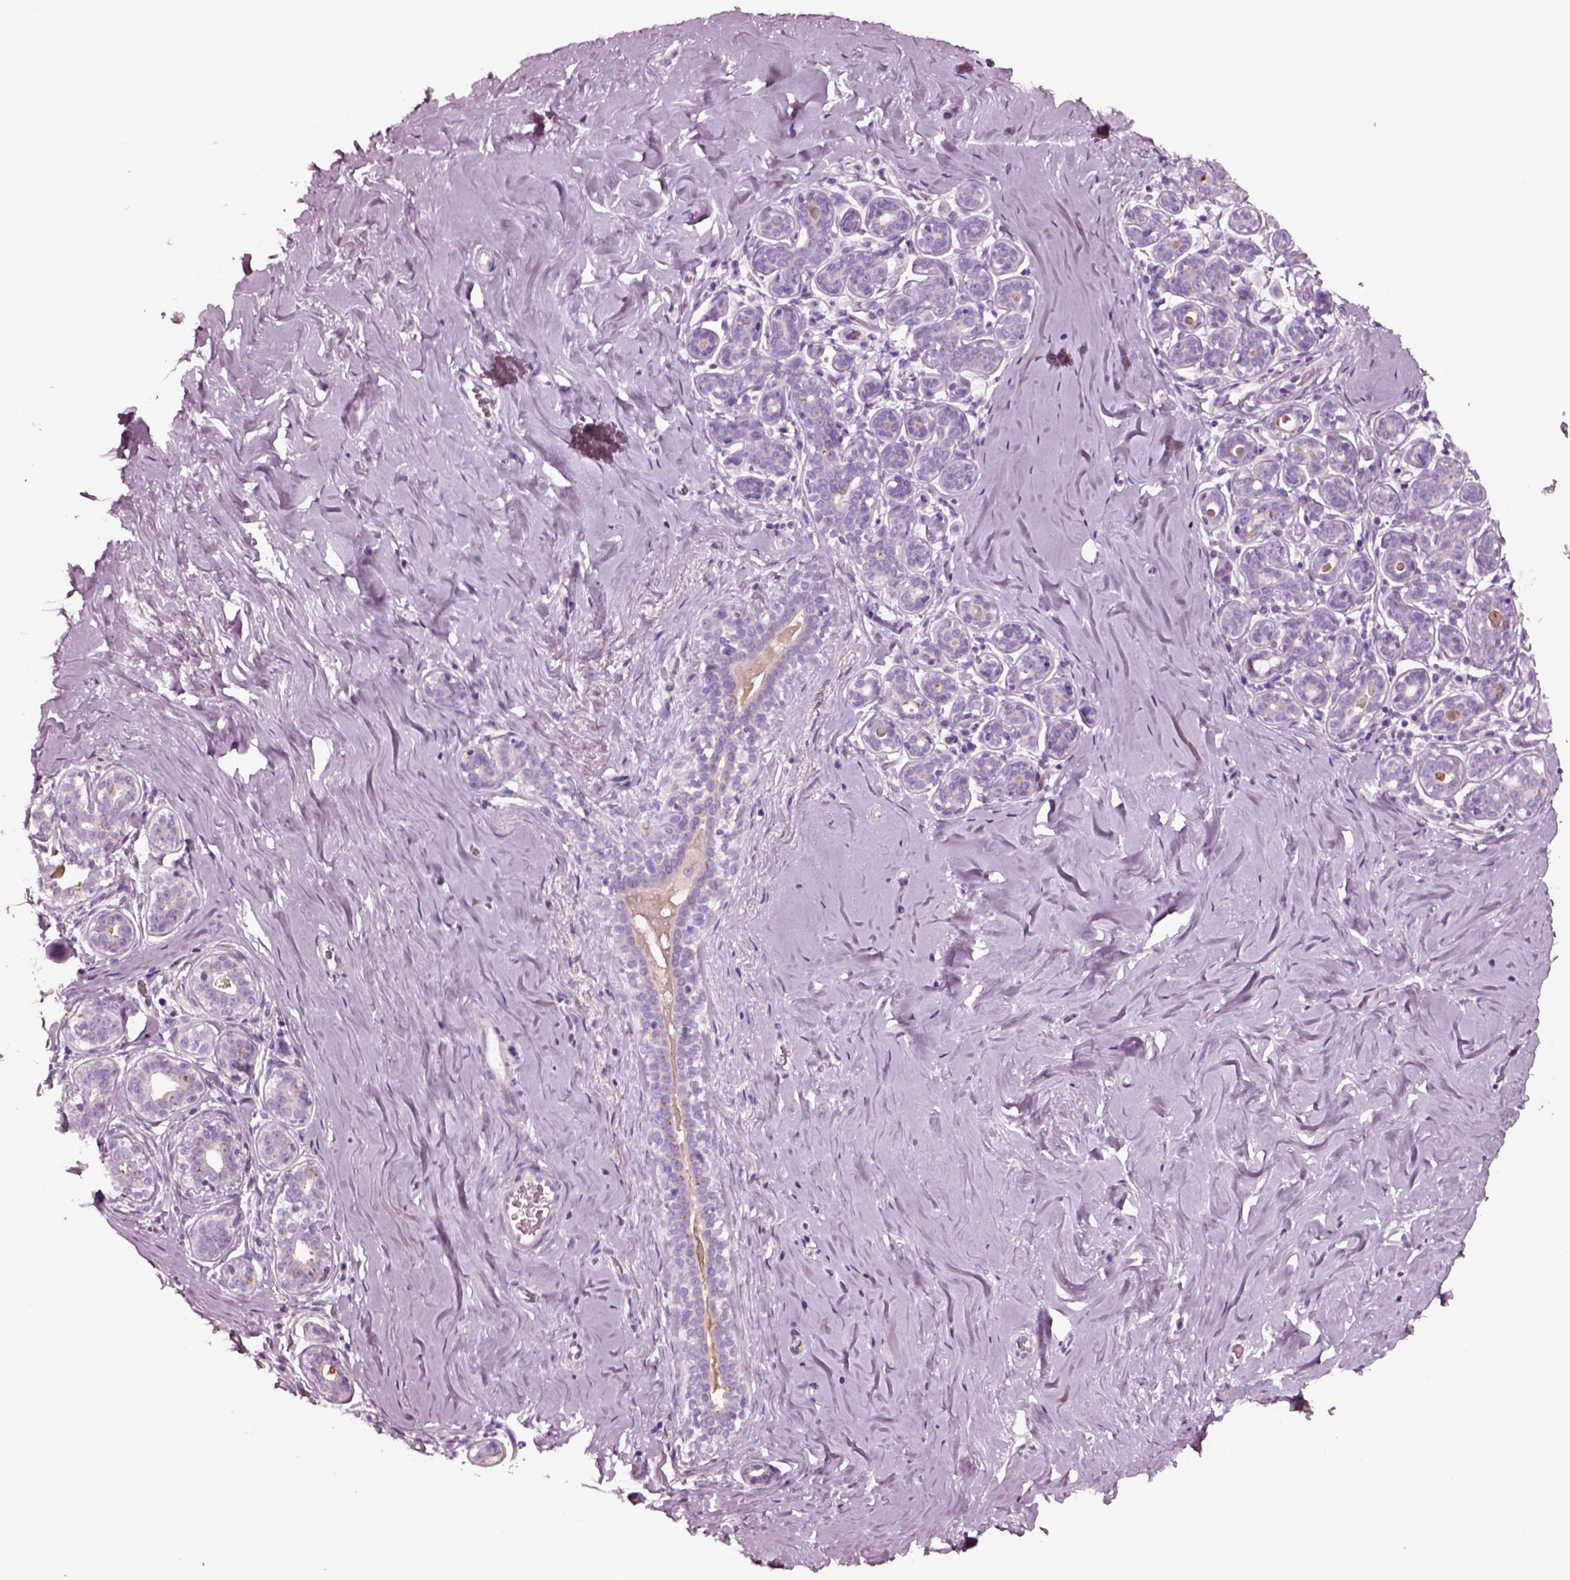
{"staining": {"intensity": "moderate", "quantity": ">75%", "location": "cytoplasmic/membranous"}, "tissue": "breast", "cell_type": "Adipocytes", "image_type": "normal", "snomed": [{"axis": "morphology", "description": "Normal tissue, NOS"}, {"axis": "topography", "description": "Skin"}, {"axis": "topography", "description": "Breast"}], "caption": "This is a micrograph of immunohistochemistry staining of unremarkable breast, which shows moderate expression in the cytoplasmic/membranous of adipocytes.", "gene": "NMRK2", "patient": {"sex": "female", "age": 43}}